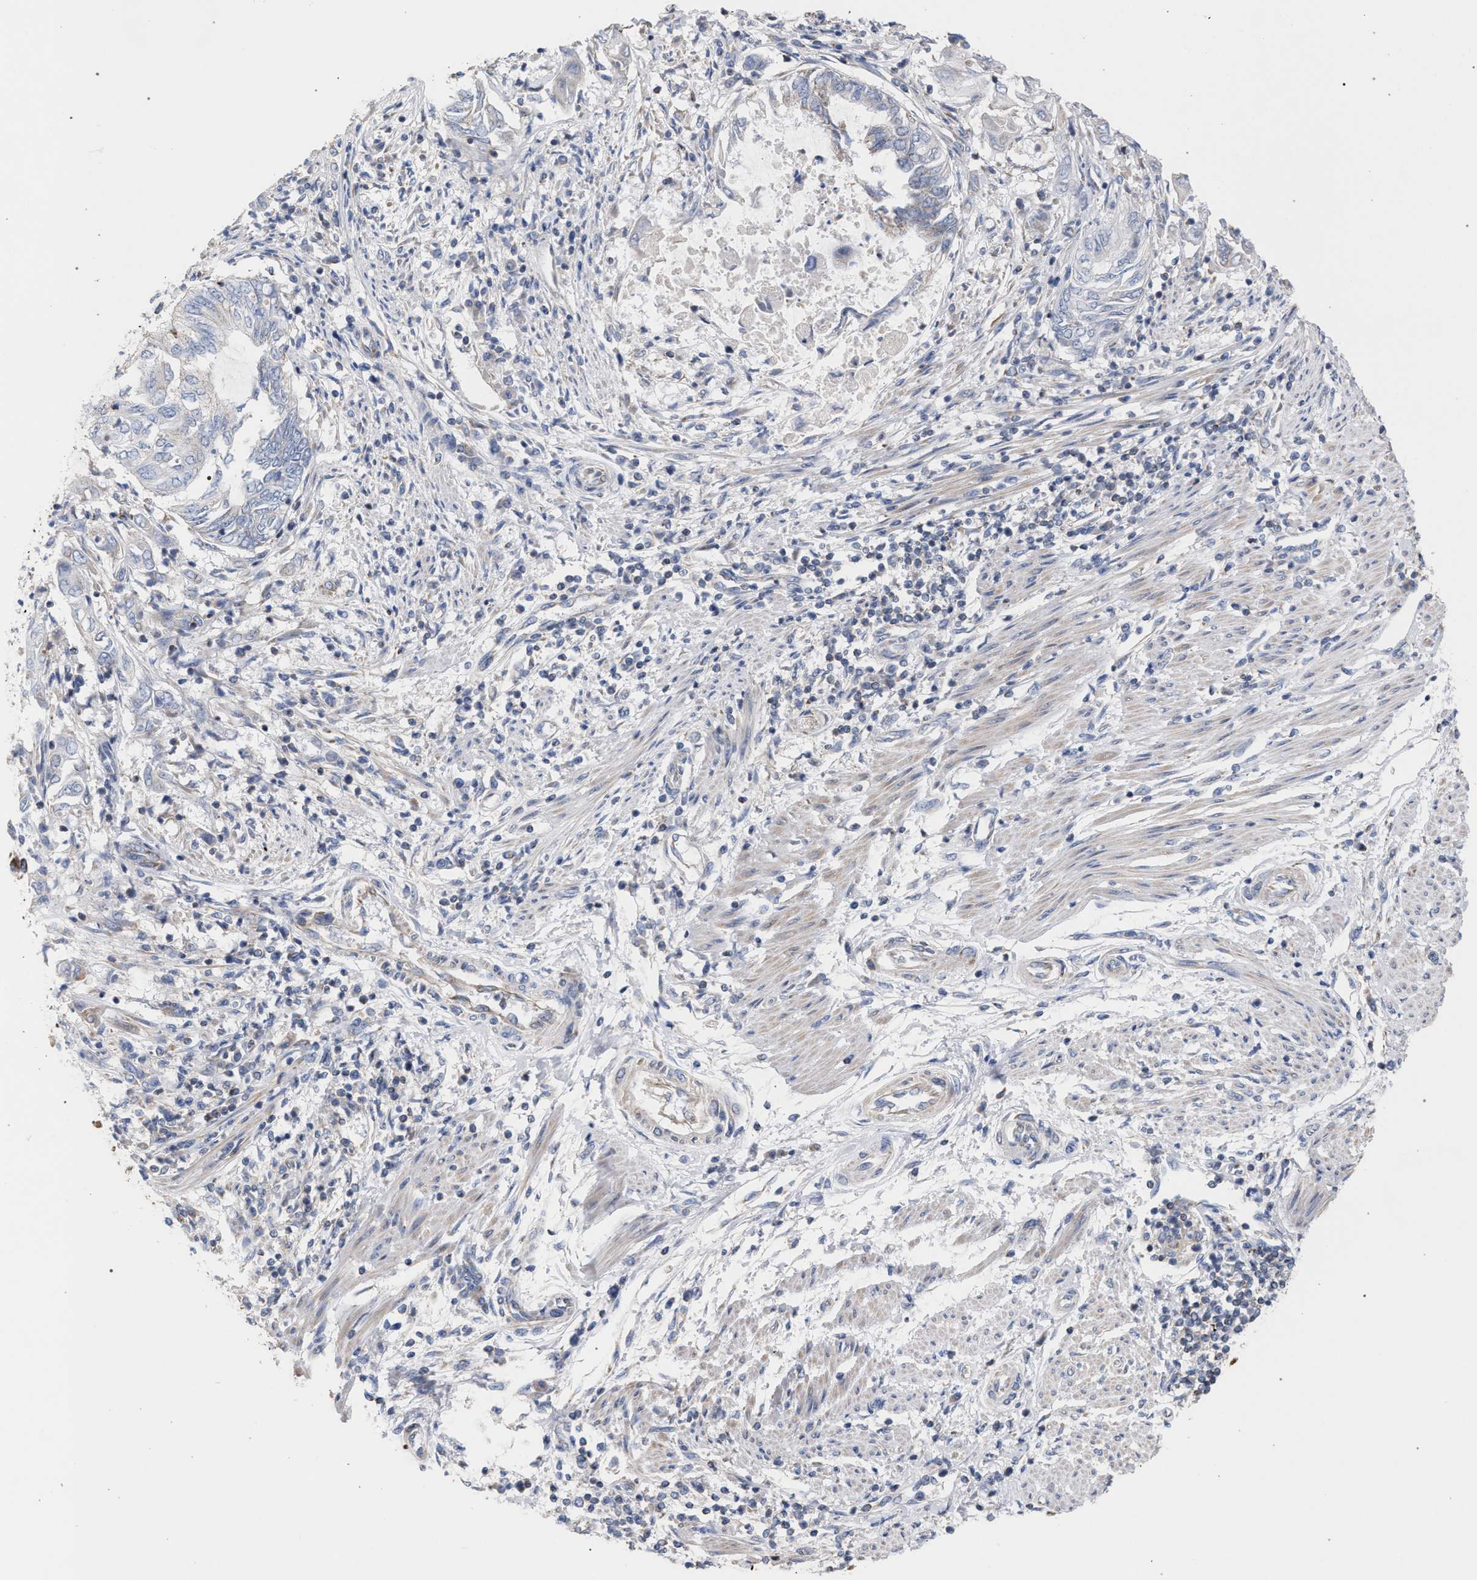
{"staining": {"intensity": "moderate", "quantity": "25%-75%", "location": "cytoplasmic/membranous"}, "tissue": "endometrial cancer", "cell_type": "Tumor cells", "image_type": "cancer", "snomed": [{"axis": "morphology", "description": "Adenocarcinoma, NOS"}, {"axis": "topography", "description": "Uterus"}, {"axis": "topography", "description": "Endometrium"}], "caption": "Endometrial adenocarcinoma stained for a protein (brown) demonstrates moderate cytoplasmic/membranous positive positivity in about 25%-75% of tumor cells.", "gene": "ECI2", "patient": {"sex": "female", "age": 70}}